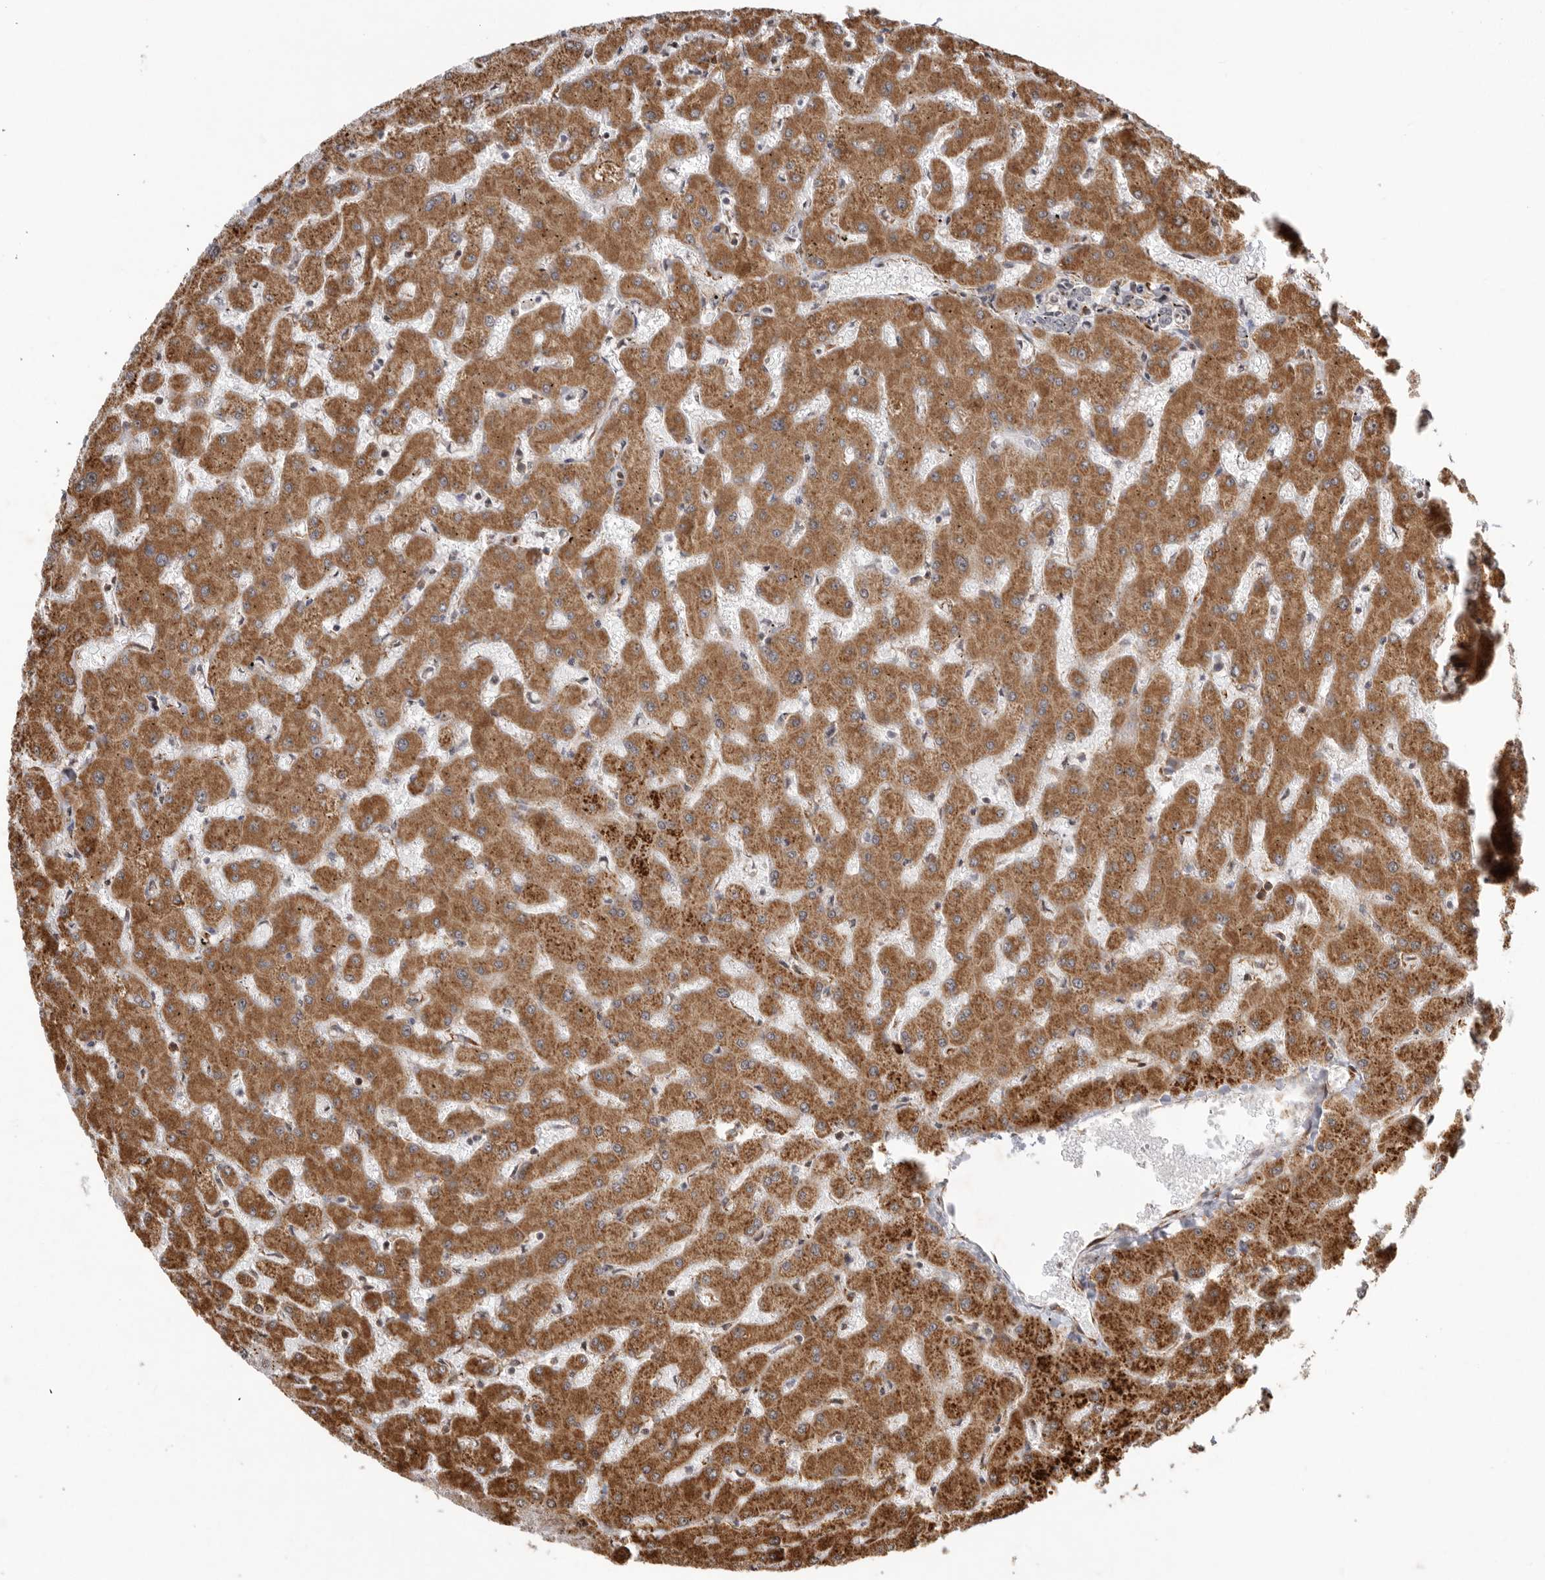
{"staining": {"intensity": "negative", "quantity": "none", "location": "none"}, "tissue": "liver", "cell_type": "Cholangiocytes", "image_type": "normal", "snomed": [{"axis": "morphology", "description": "Normal tissue, NOS"}, {"axis": "topography", "description": "Liver"}], "caption": "Cholangiocytes are negative for protein expression in benign human liver.", "gene": "FZD3", "patient": {"sex": "female", "age": 63}}